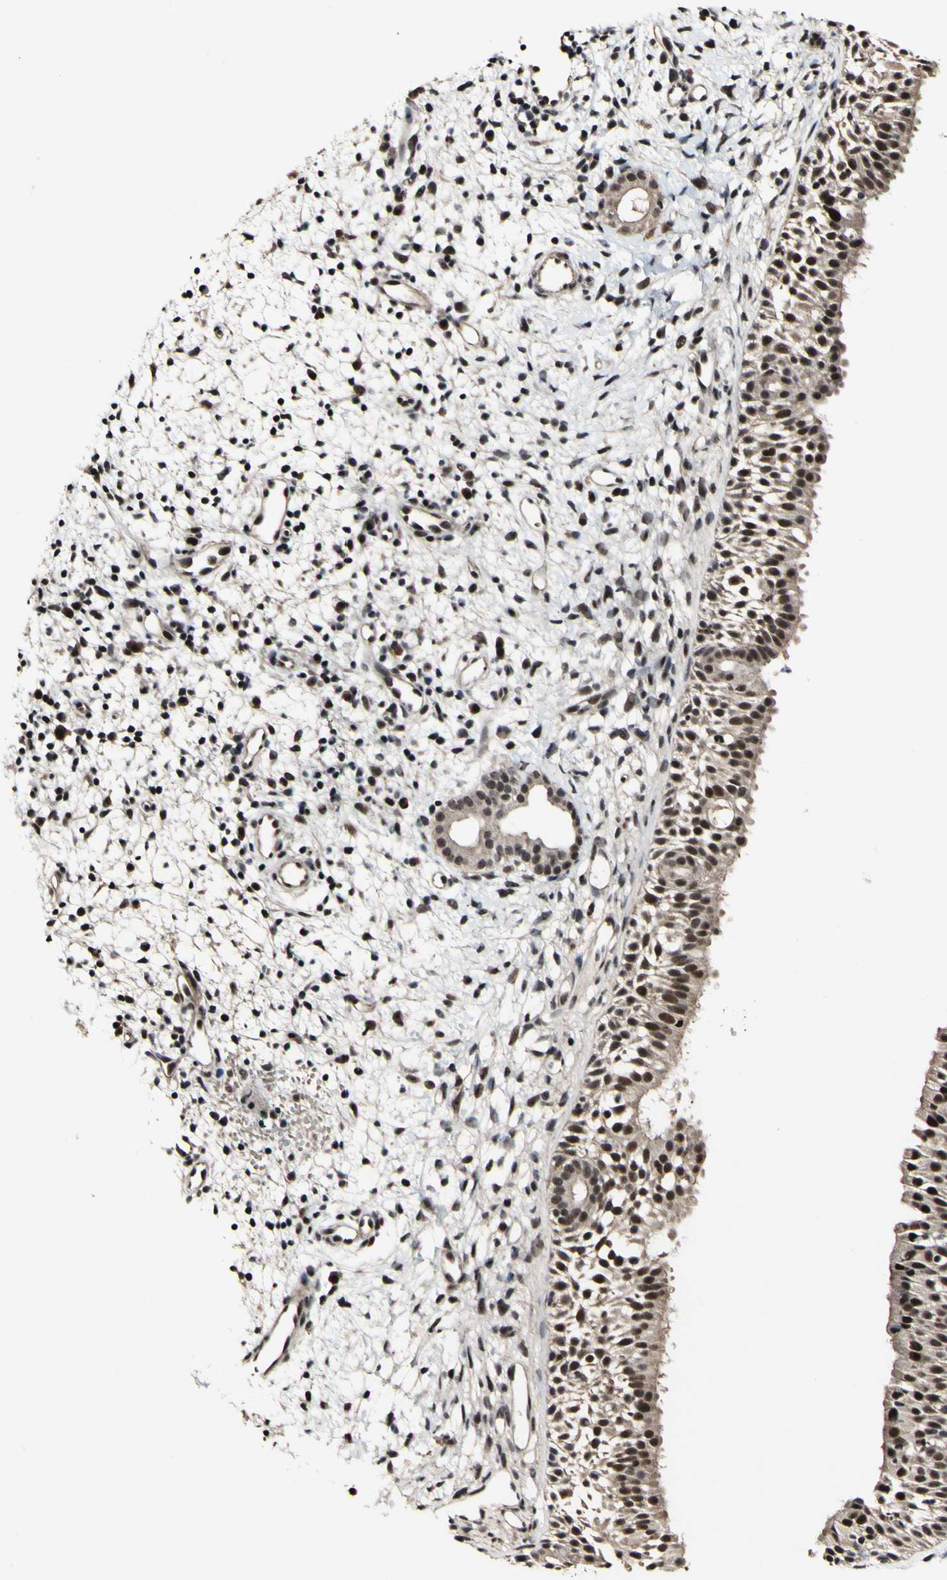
{"staining": {"intensity": "strong", "quantity": ">75%", "location": "nuclear"}, "tissue": "nasopharynx", "cell_type": "Respiratory epithelial cells", "image_type": "normal", "snomed": [{"axis": "morphology", "description": "Normal tissue, NOS"}, {"axis": "topography", "description": "Nasopharynx"}], "caption": "A brown stain highlights strong nuclear expression of a protein in respiratory epithelial cells of unremarkable nasopharynx.", "gene": "POLR2F", "patient": {"sex": "male", "age": 22}}